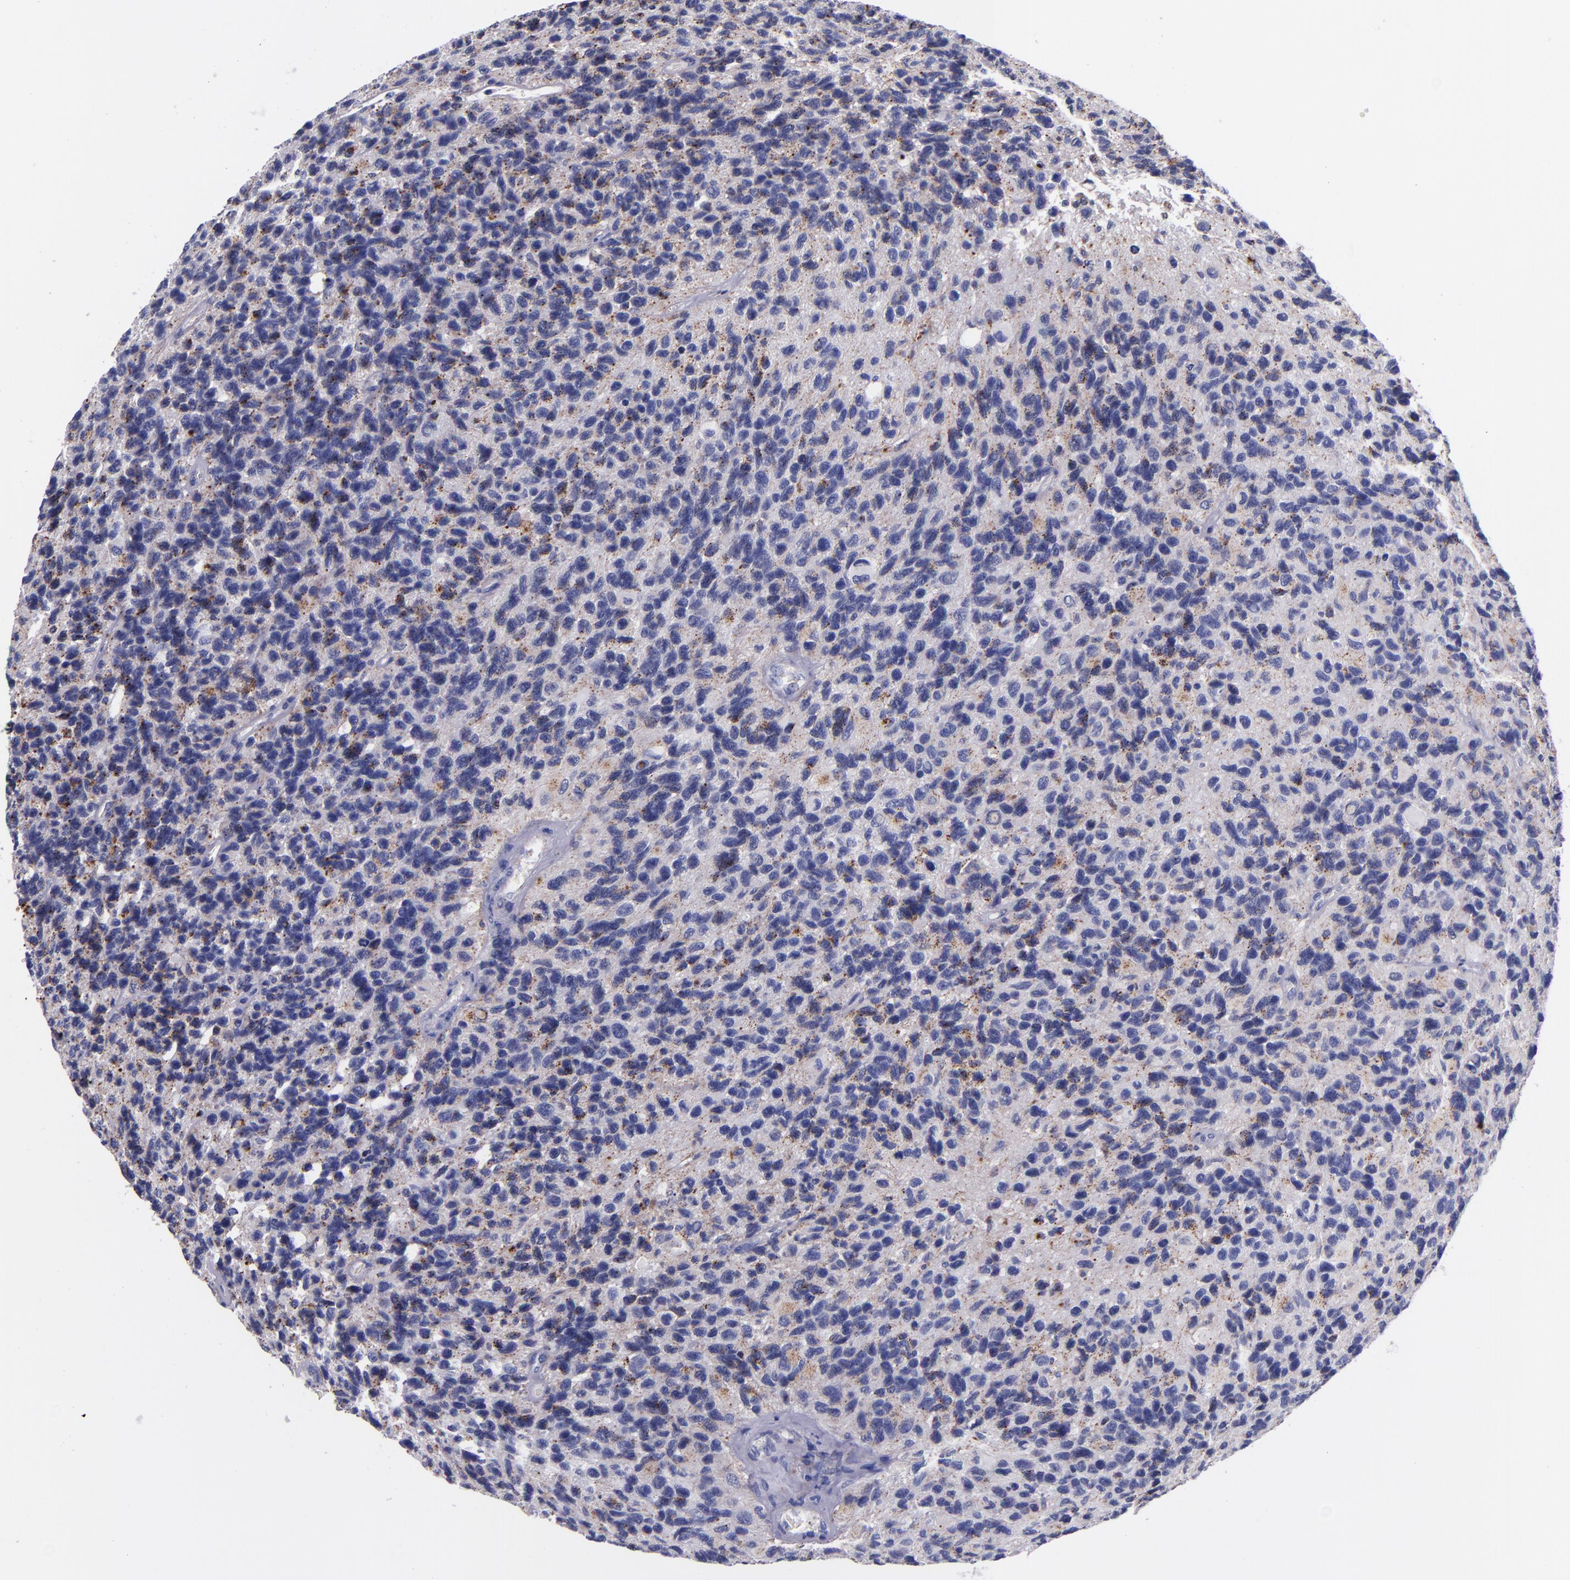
{"staining": {"intensity": "negative", "quantity": "none", "location": "none"}, "tissue": "glioma", "cell_type": "Tumor cells", "image_type": "cancer", "snomed": [{"axis": "morphology", "description": "Glioma, malignant, High grade"}, {"axis": "topography", "description": "Brain"}], "caption": "The photomicrograph reveals no significant expression in tumor cells of glioma.", "gene": "IVL", "patient": {"sex": "male", "age": 77}}